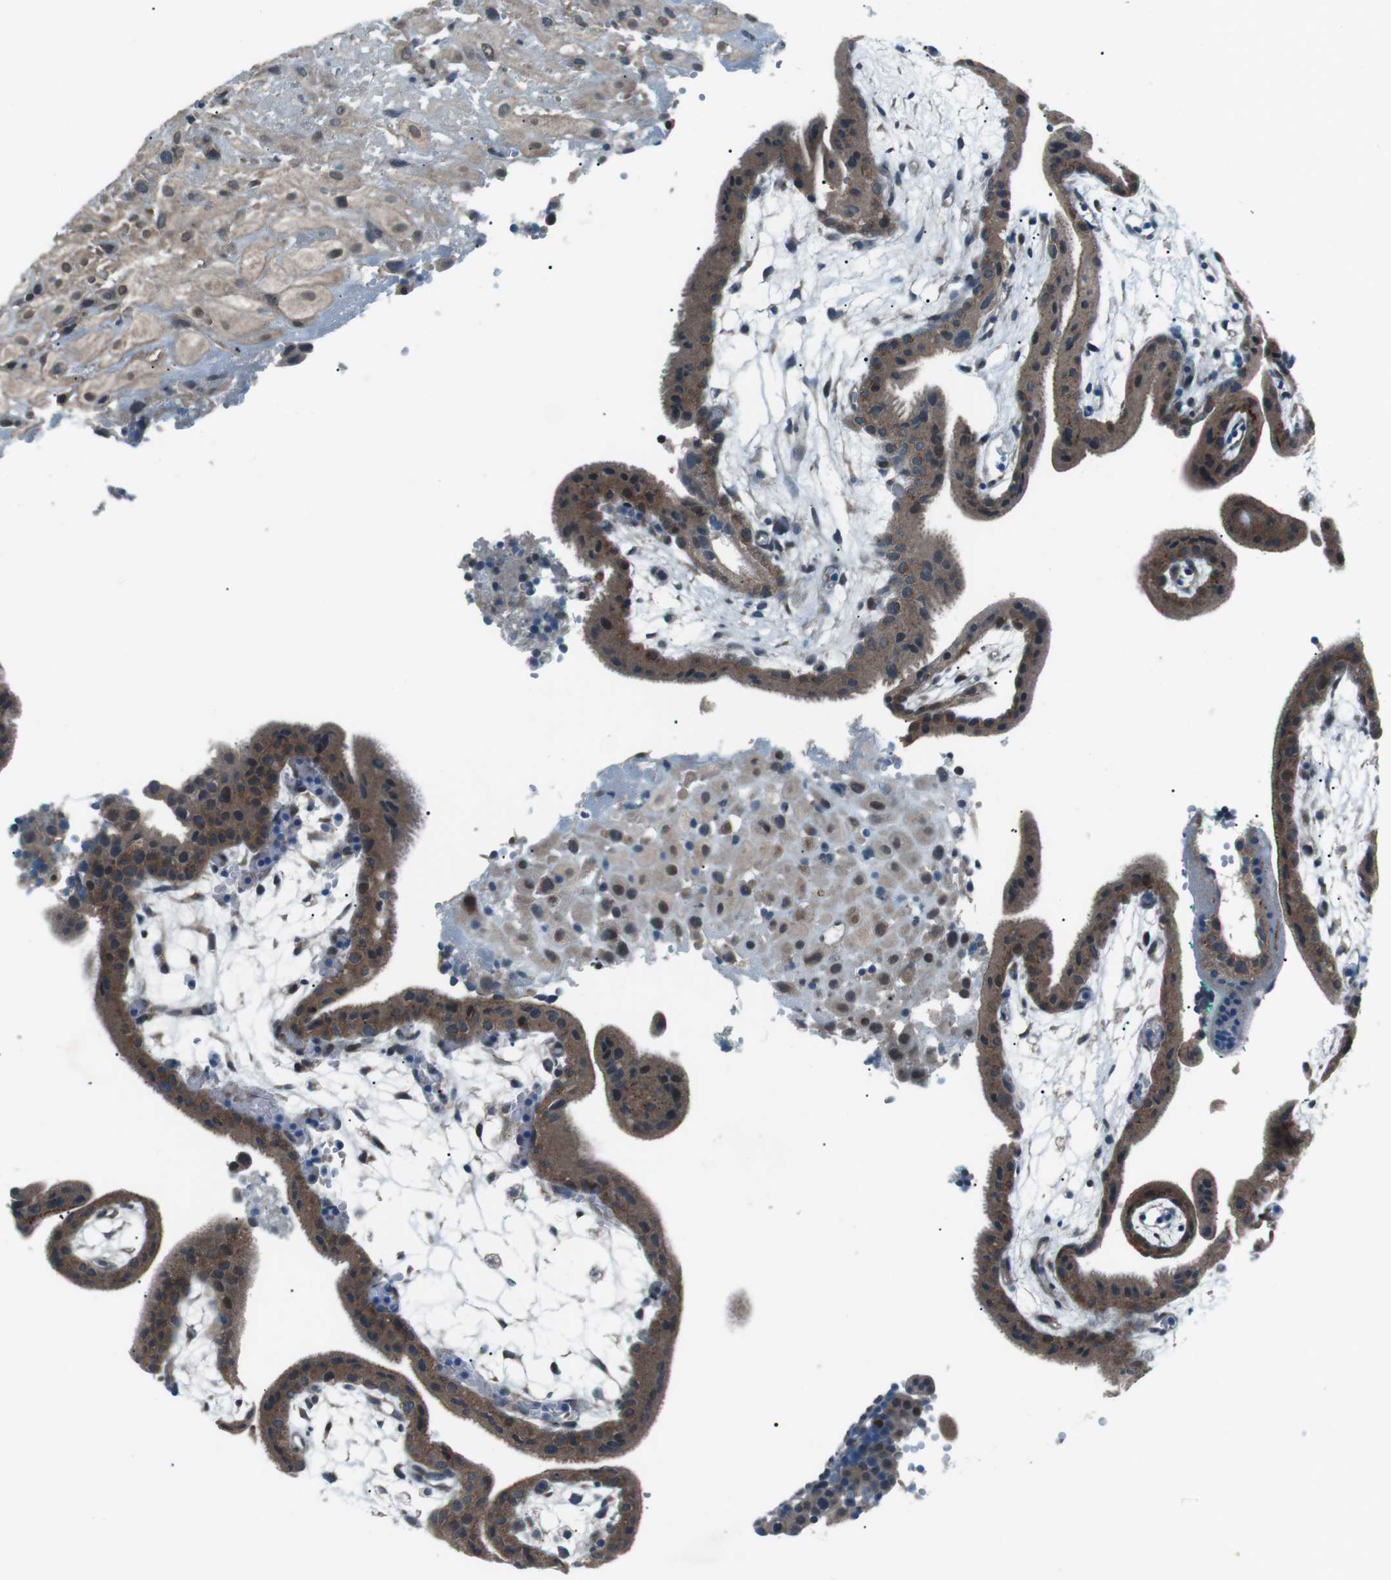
{"staining": {"intensity": "moderate", "quantity": "<25%", "location": "cytoplasmic/membranous,nuclear"}, "tissue": "placenta", "cell_type": "Decidual cells", "image_type": "normal", "snomed": [{"axis": "morphology", "description": "Normal tissue, NOS"}, {"axis": "topography", "description": "Placenta"}], "caption": "Normal placenta shows moderate cytoplasmic/membranous,nuclear positivity in approximately <25% of decidual cells, visualized by immunohistochemistry.", "gene": "LRIG2", "patient": {"sex": "female", "age": 18}}